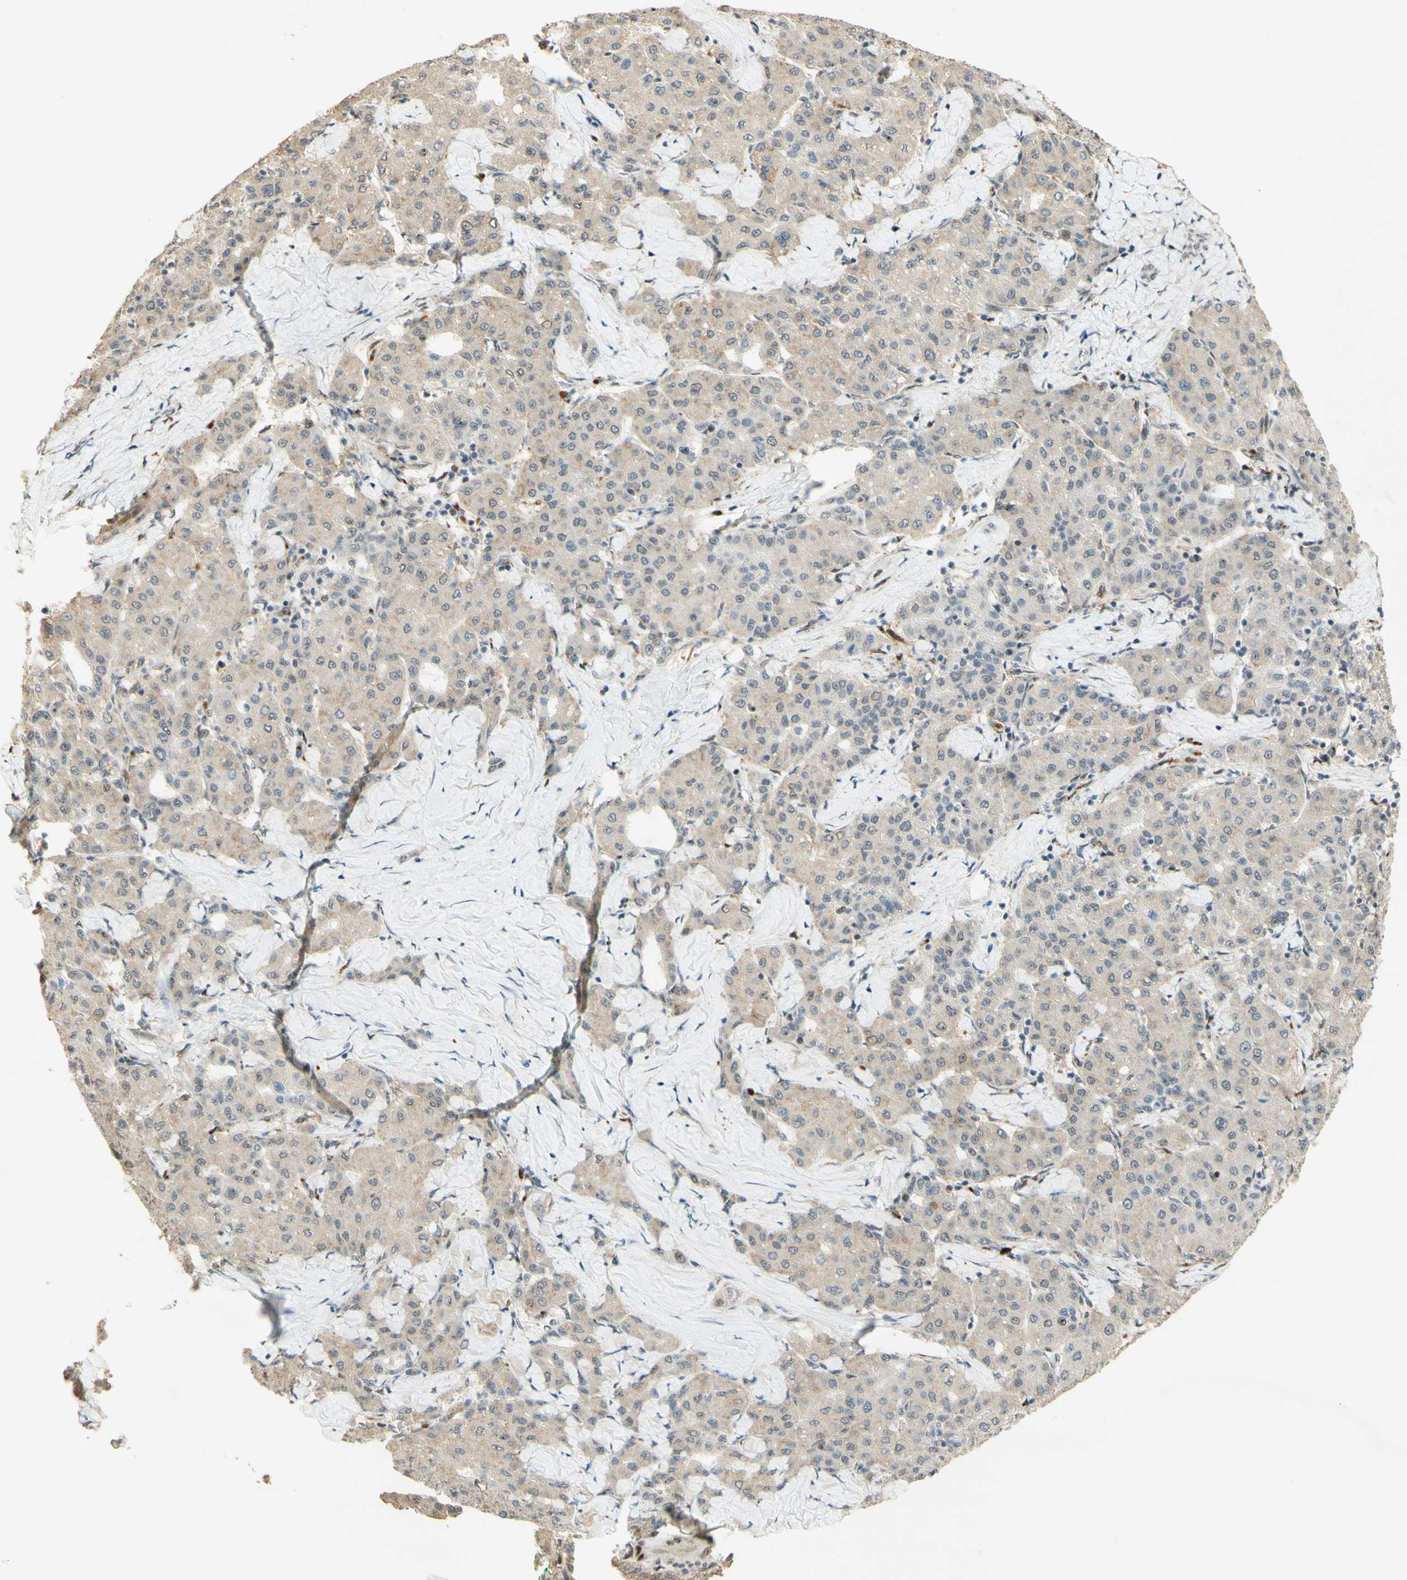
{"staining": {"intensity": "negative", "quantity": "none", "location": "none"}, "tissue": "liver cancer", "cell_type": "Tumor cells", "image_type": "cancer", "snomed": [{"axis": "morphology", "description": "Carcinoma, Hepatocellular, NOS"}, {"axis": "topography", "description": "Liver"}], "caption": "Tumor cells show no significant protein positivity in liver cancer.", "gene": "FOXP1", "patient": {"sex": "male", "age": 65}}